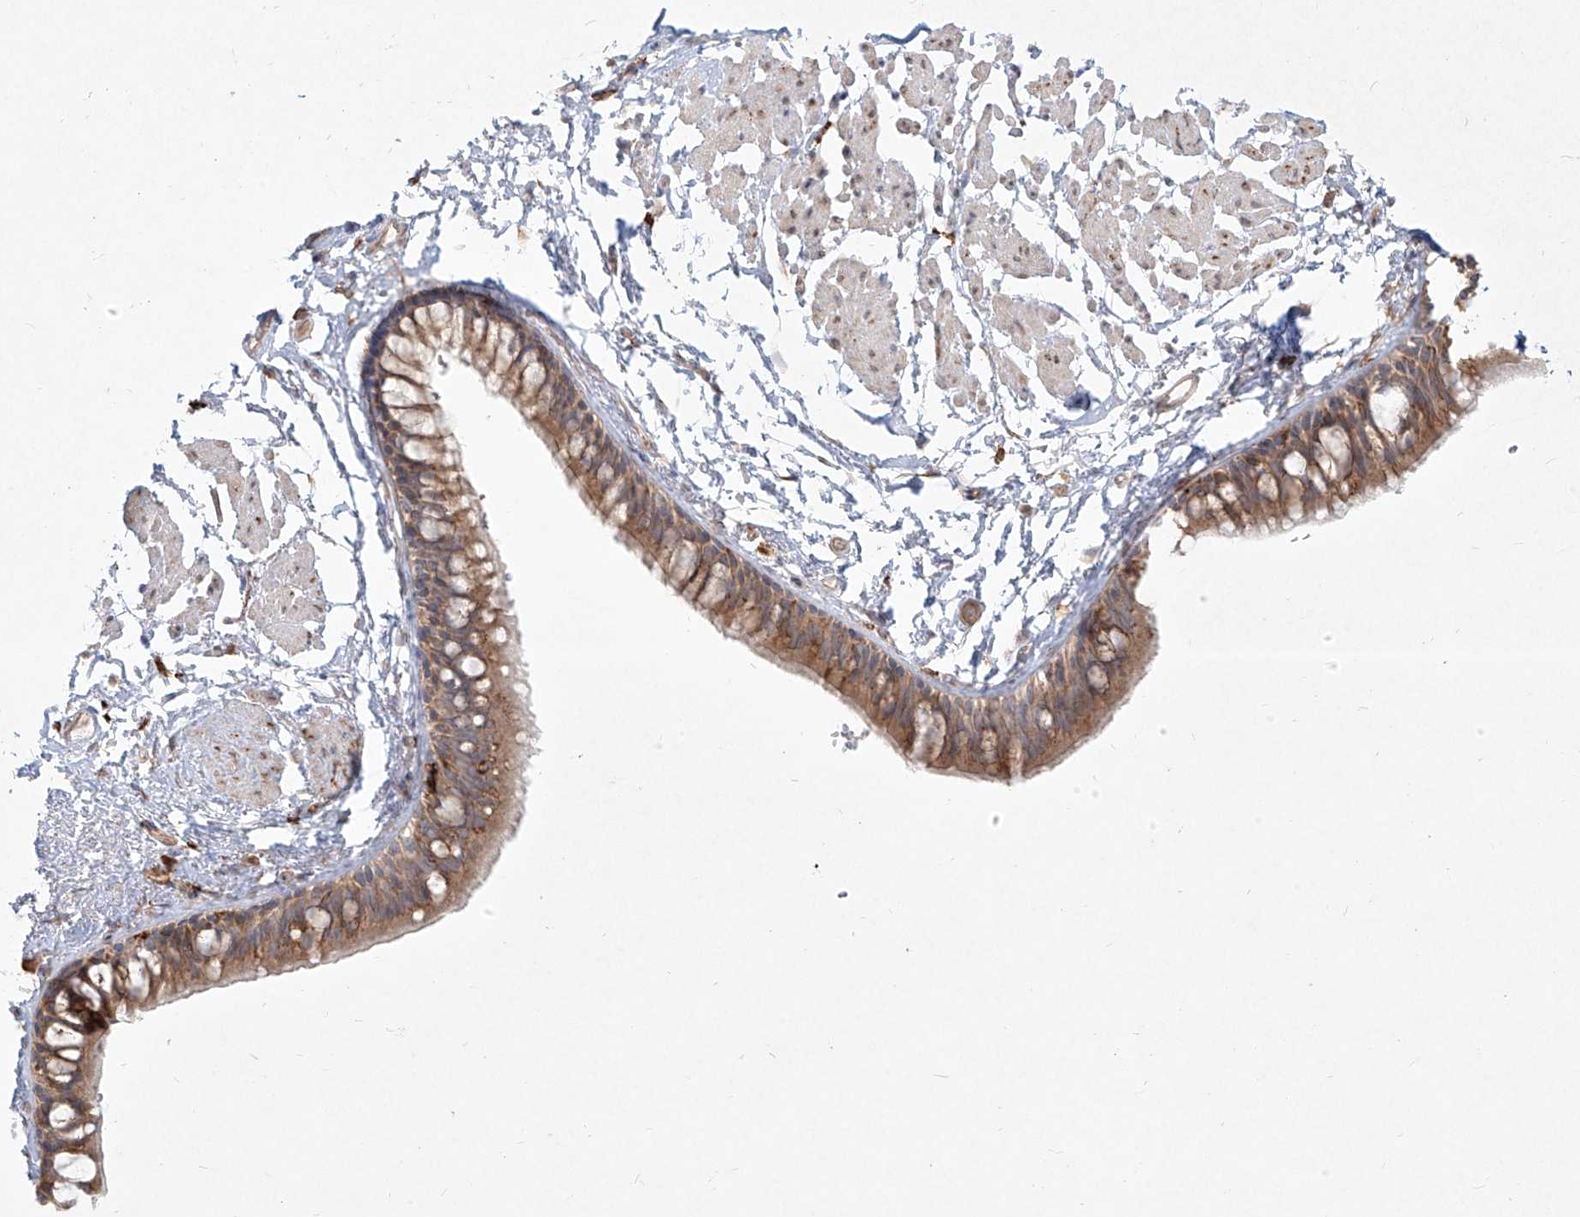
{"staining": {"intensity": "moderate", "quantity": ">75%", "location": "cytoplasmic/membranous"}, "tissue": "bronchus", "cell_type": "Respiratory epithelial cells", "image_type": "normal", "snomed": [{"axis": "morphology", "description": "Normal tissue, NOS"}, {"axis": "topography", "description": "Cartilage tissue"}, {"axis": "topography", "description": "Bronchus"}], "caption": "Protein expression by immunohistochemistry (IHC) demonstrates moderate cytoplasmic/membranous expression in approximately >75% of respiratory epithelial cells in benign bronchus. (Stains: DAB (3,3'-diaminobenzidine) in brown, nuclei in blue, Microscopy: brightfield microscopy at high magnification).", "gene": "CD209", "patient": {"sex": "female", "age": 73}}